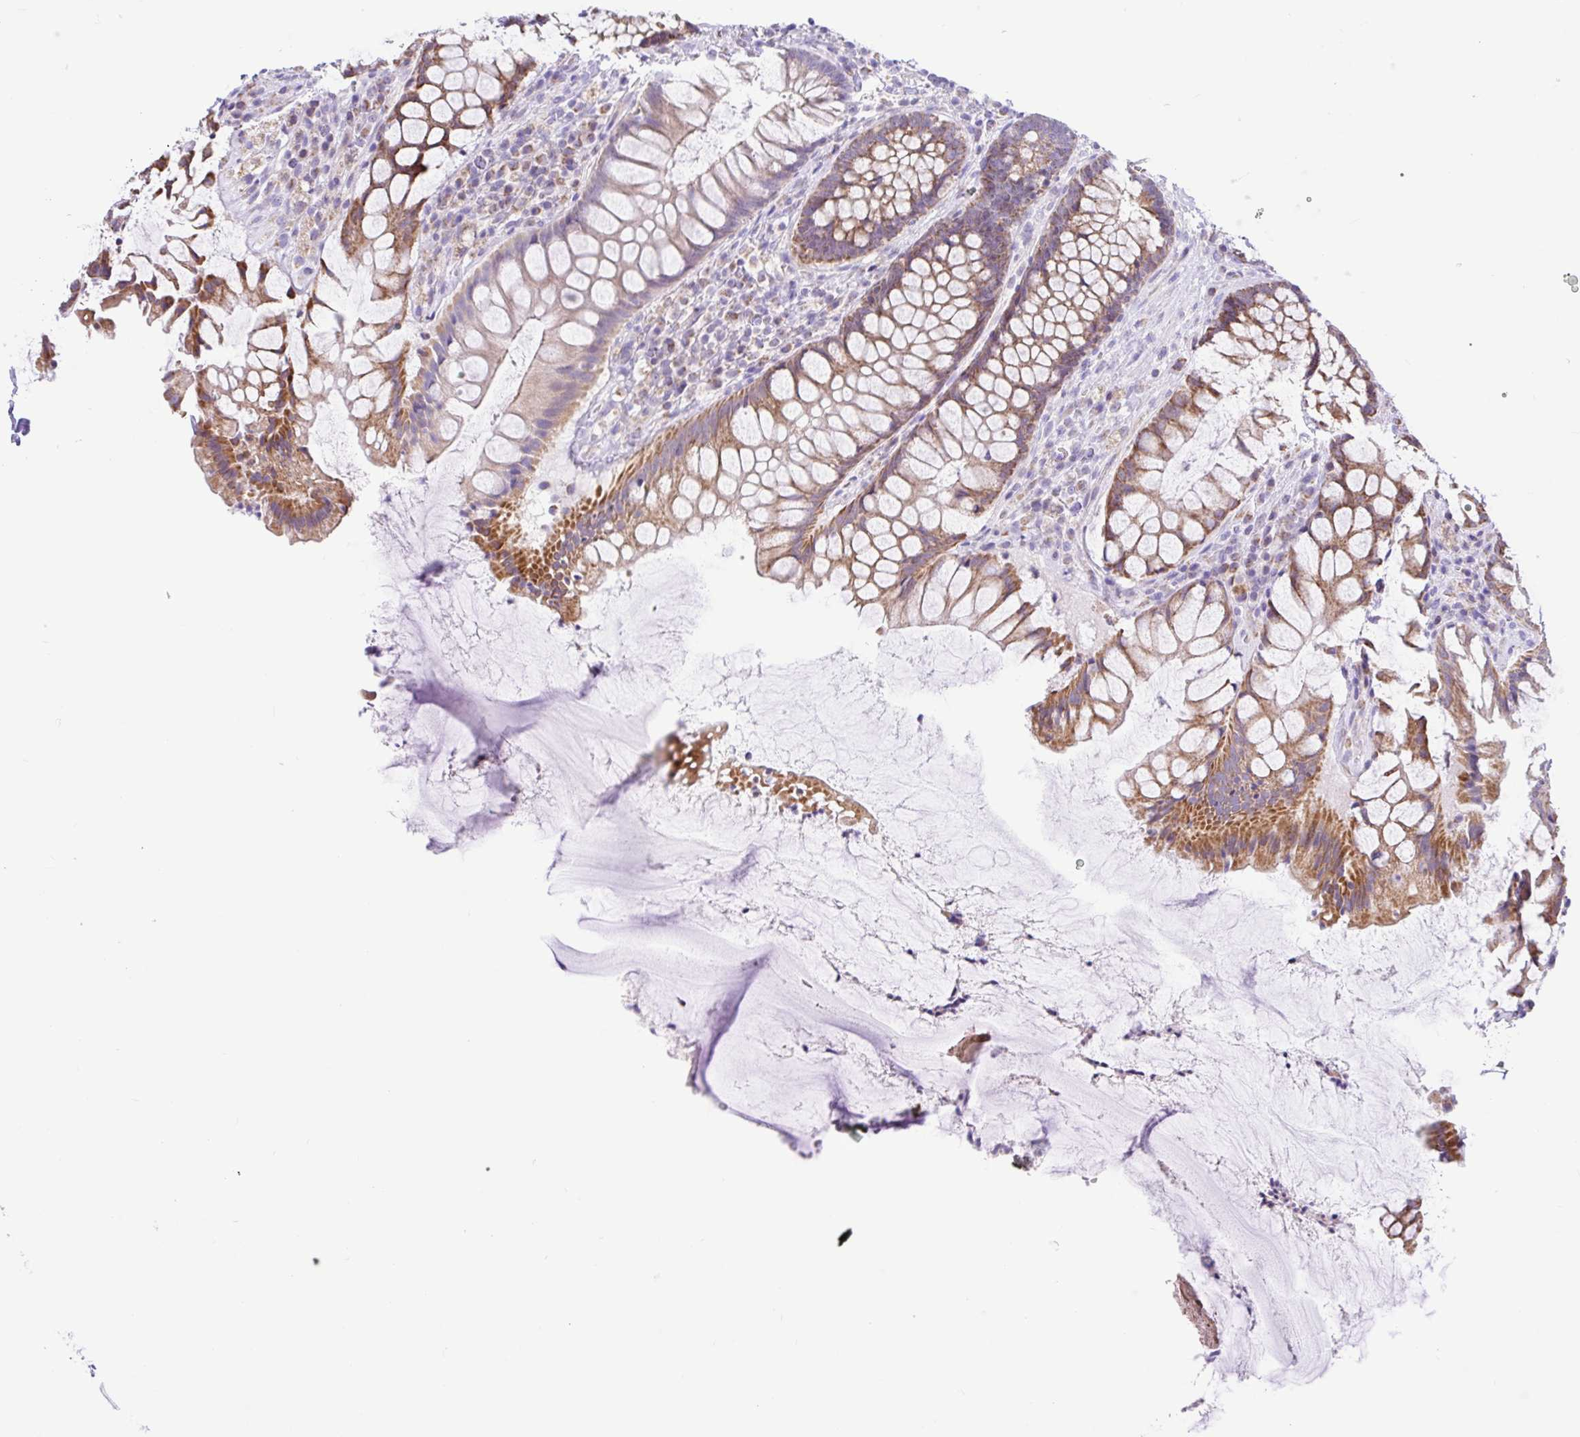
{"staining": {"intensity": "moderate", "quantity": ">75%", "location": "cytoplasmic/membranous"}, "tissue": "rectum", "cell_type": "Glandular cells", "image_type": "normal", "snomed": [{"axis": "morphology", "description": "Normal tissue, NOS"}, {"axis": "topography", "description": "Rectum"}], "caption": "Immunohistochemistry (IHC) micrograph of unremarkable human rectum stained for a protein (brown), which displays medium levels of moderate cytoplasmic/membranous staining in about >75% of glandular cells.", "gene": "NDUFS2", "patient": {"sex": "female", "age": 58}}